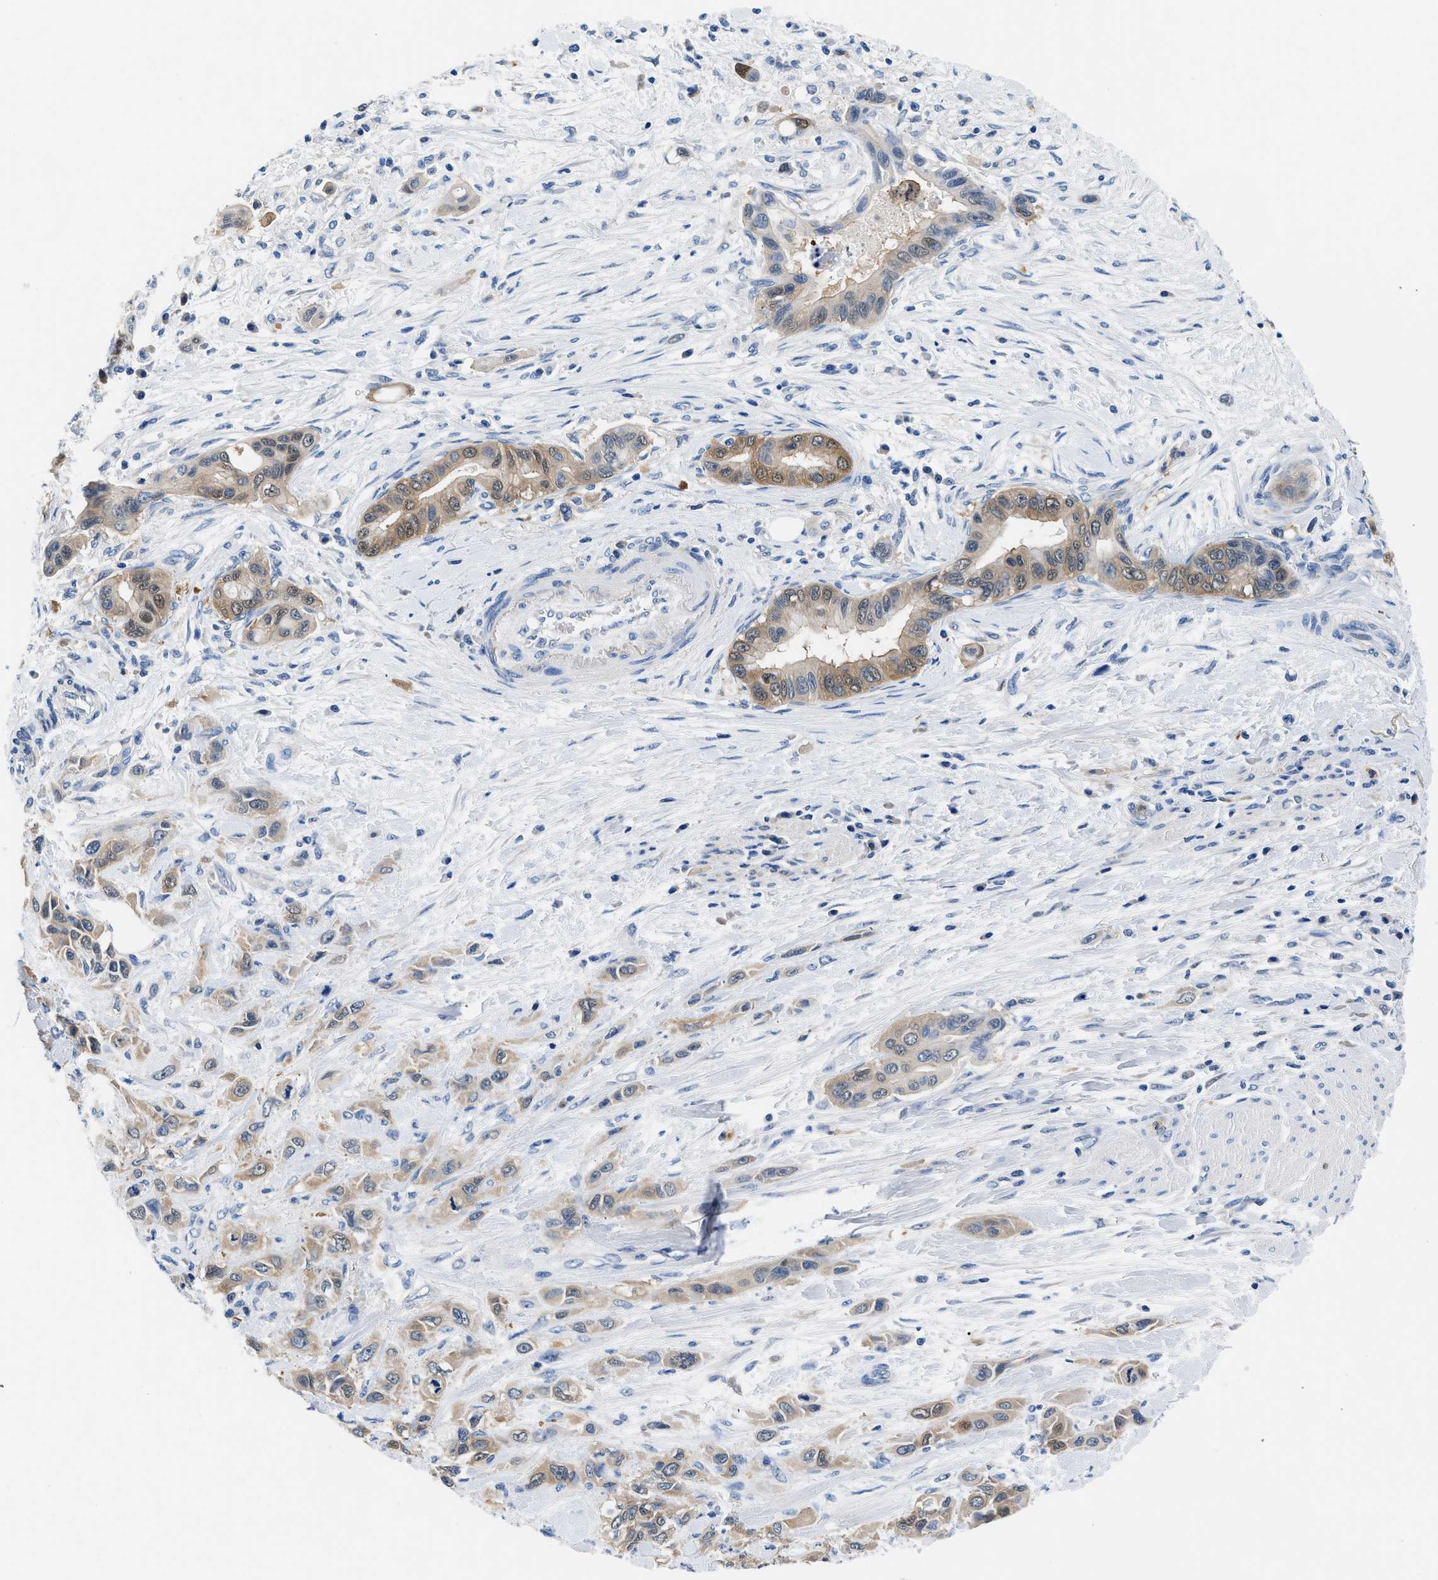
{"staining": {"intensity": "moderate", "quantity": "25%-75%", "location": "cytoplasmic/membranous"}, "tissue": "pancreatic cancer", "cell_type": "Tumor cells", "image_type": "cancer", "snomed": [{"axis": "morphology", "description": "Adenocarcinoma, NOS"}, {"axis": "topography", "description": "Pancreas"}], "caption": "The immunohistochemical stain labels moderate cytoplasmic/membranous expression in tumor cells of pancreatic adenocarcinoma tissue. (IHC, brightfield microscopy, high magnification).", "gene": "FADS6", "patient": {"sex": "female", "age": 73}}